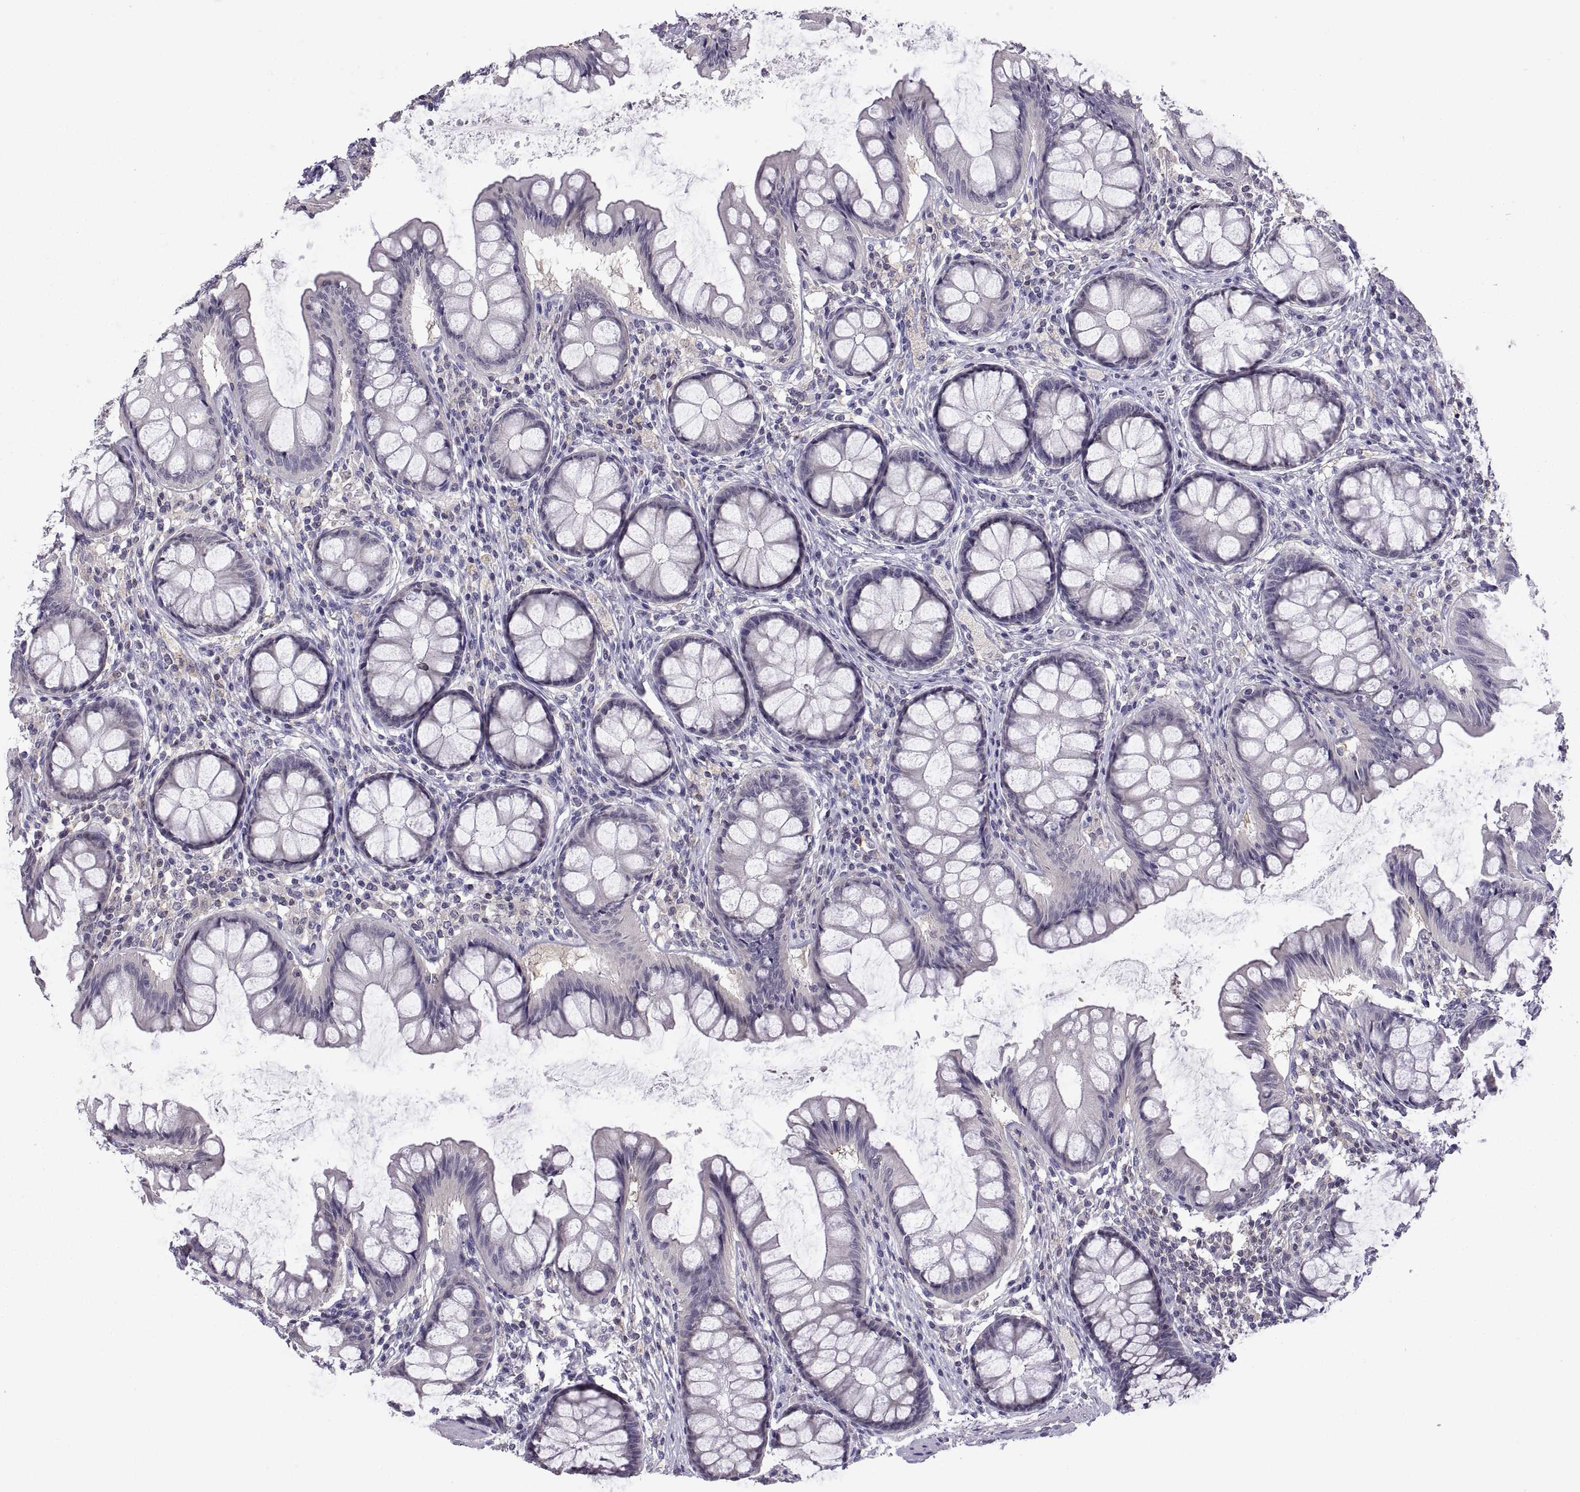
{"staining": {"intensity": "negative", "quantity": "none", "location": "none"}, "tissue": "colon", "cell_type": "Endothelial cells", "image_type": "normal", "snomed": [{"axis": "morphology", "description": "Normal tissue, NOS"}, {"axis": "topography", "description": "Colon"}], "caption": "This is an IHC histopathology image of unremarkable colon. There is no staining in endothelial cells.", "gene": "FGF9", "patient": {"sex": "female", "age": 65}}